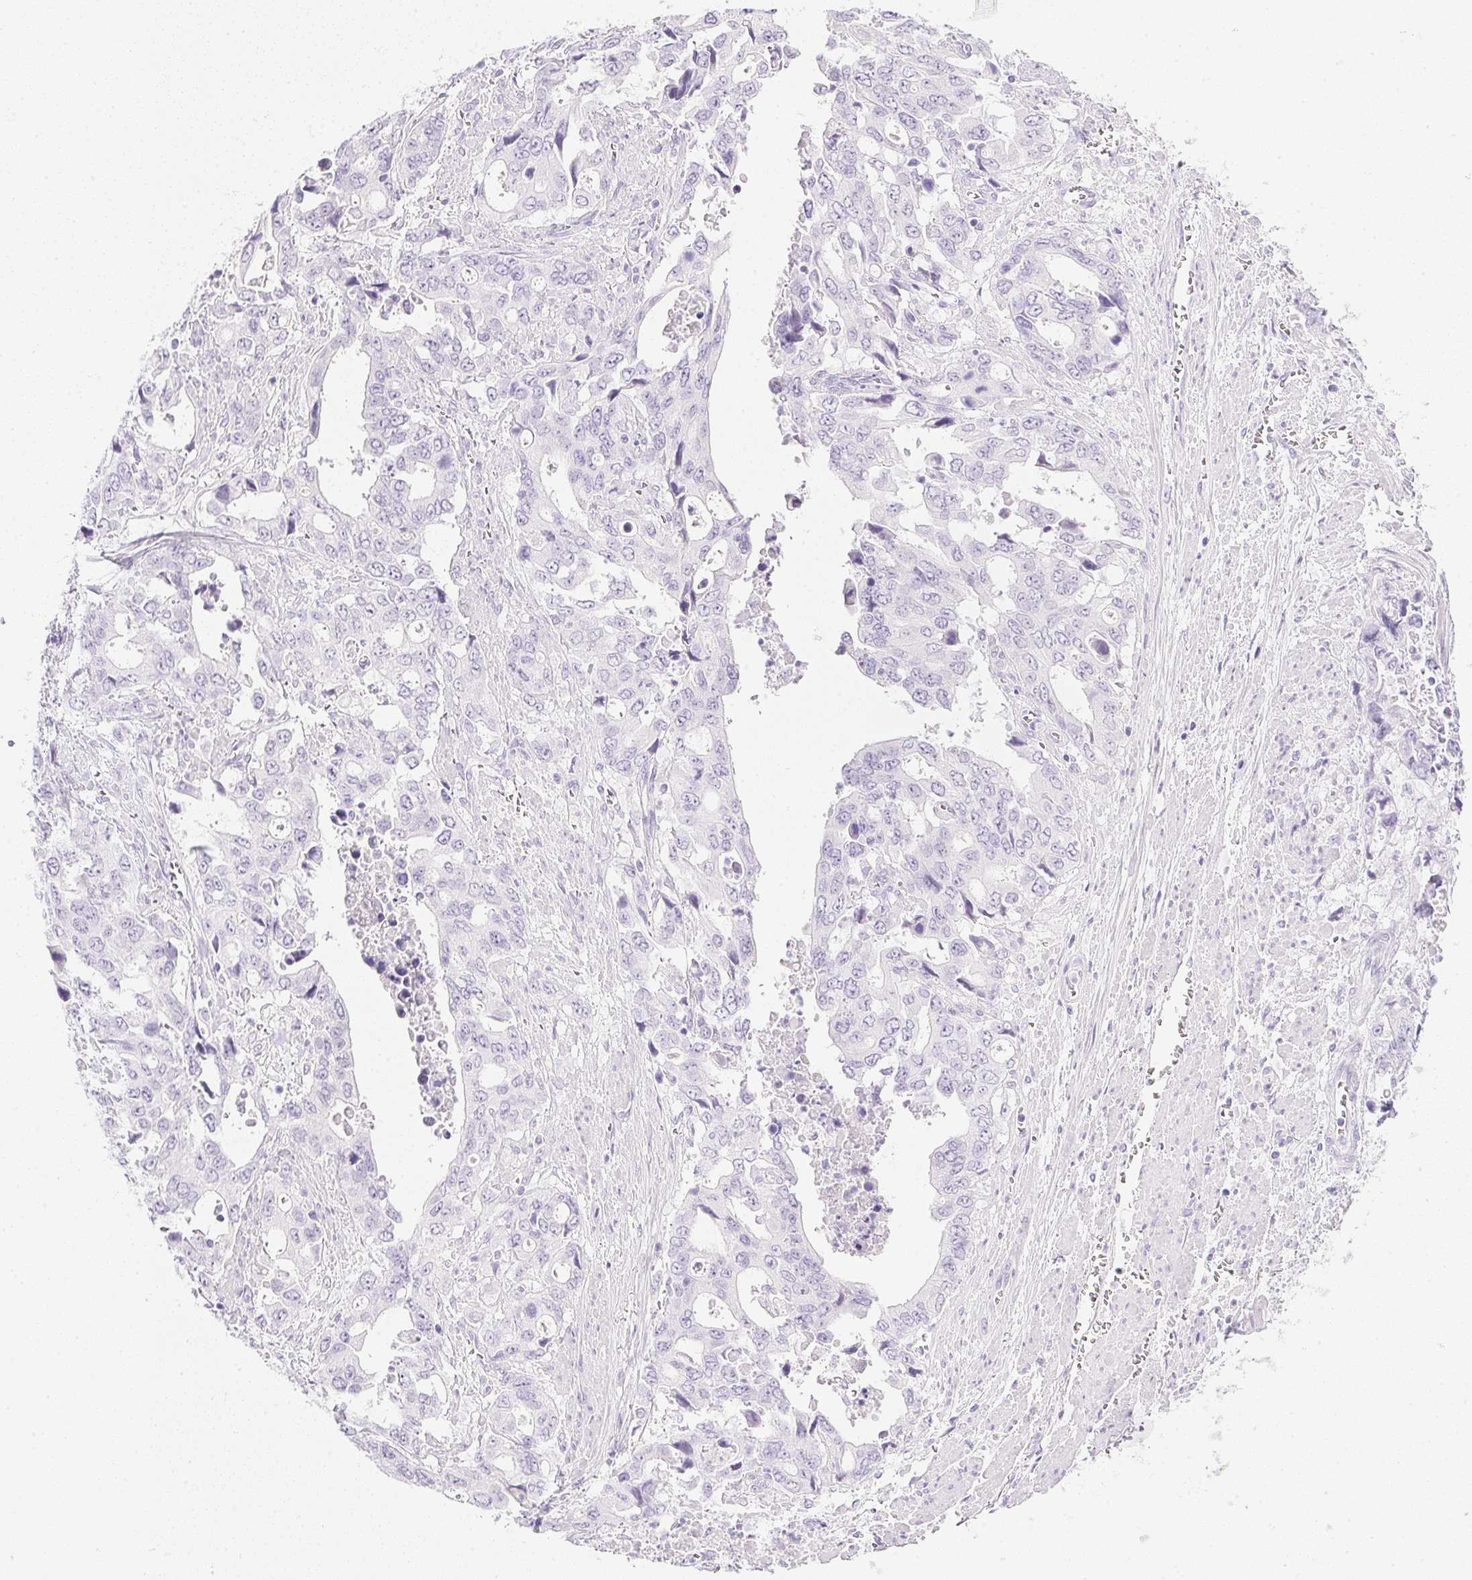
{"staining": {"intensity": "negative", "quantity": "none", "location": "none"}, "tissue": "stomach cancer", "cell_type": "Tumor cells", "image_type": "cancer", "snomed": [{"axis": "morphology", "description": "Adenocarcinoma, NOS"}, {"axis": "topography", "description": "Stomach, upper"}], "caption": "Photomicrograph shows no protein expression in tumor cells of stomach adenocarcinoma tissue.", "gene": "CPB1", "patient": {"sex": "male", "age": 74}}